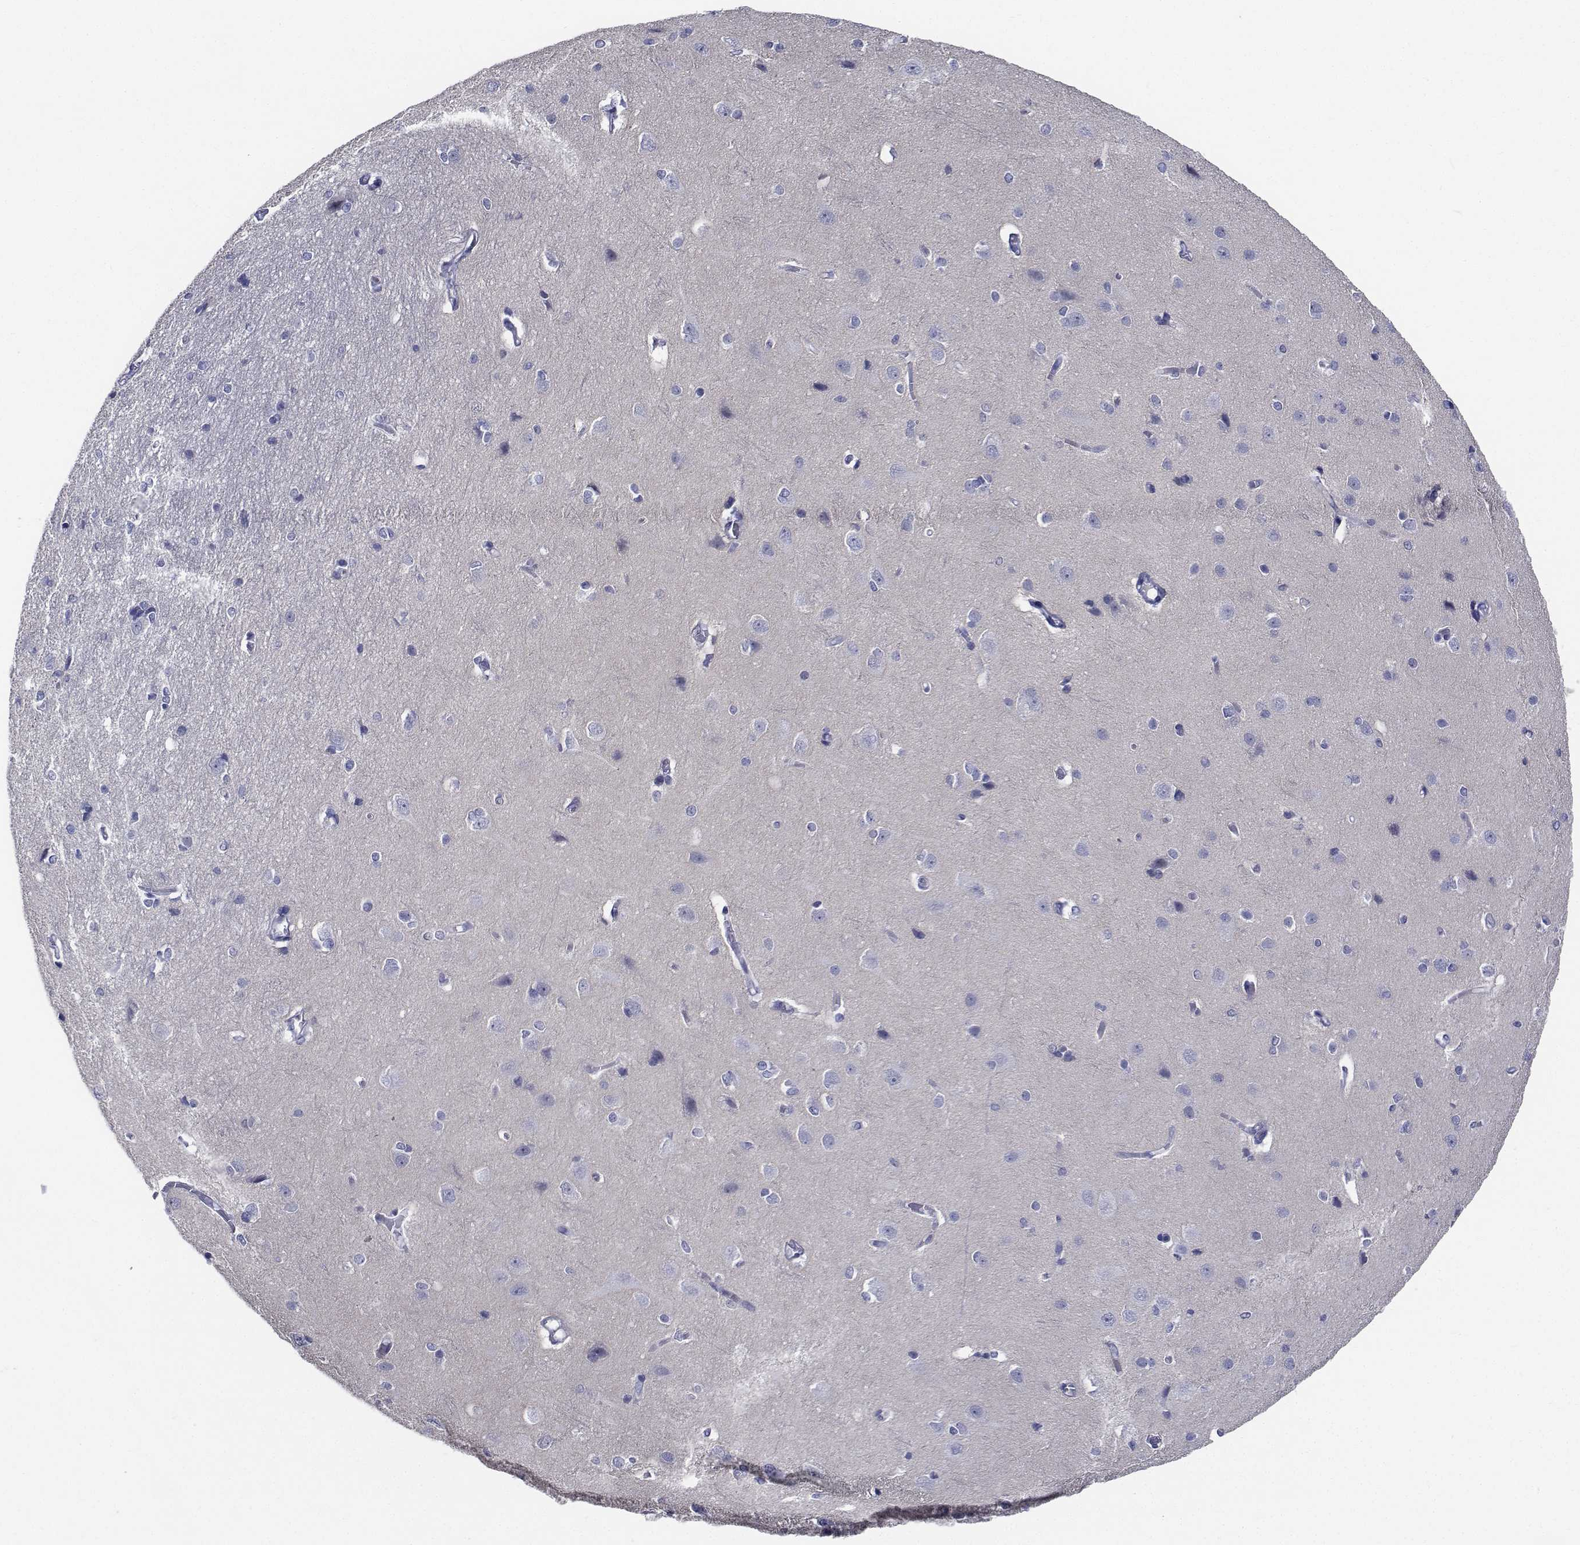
{"staining": {"intensity": "negative", "quantity": "none", "location": "none"}, "tissue": "cerebral cortex", "cell_type": "Endothelial cells", "image_type": "normal", "snomed": [{"axis": "morphology", "description": "Normal tissue, NOS"}, {"axis": "topography", "description": "Cerebral cortex"}], "caption": "Image shows no protein positivity in endothelial cells of benign cerebral cortex.", "gene": "PLXNA4", "patient": {"sex": "male", "age": 37}}